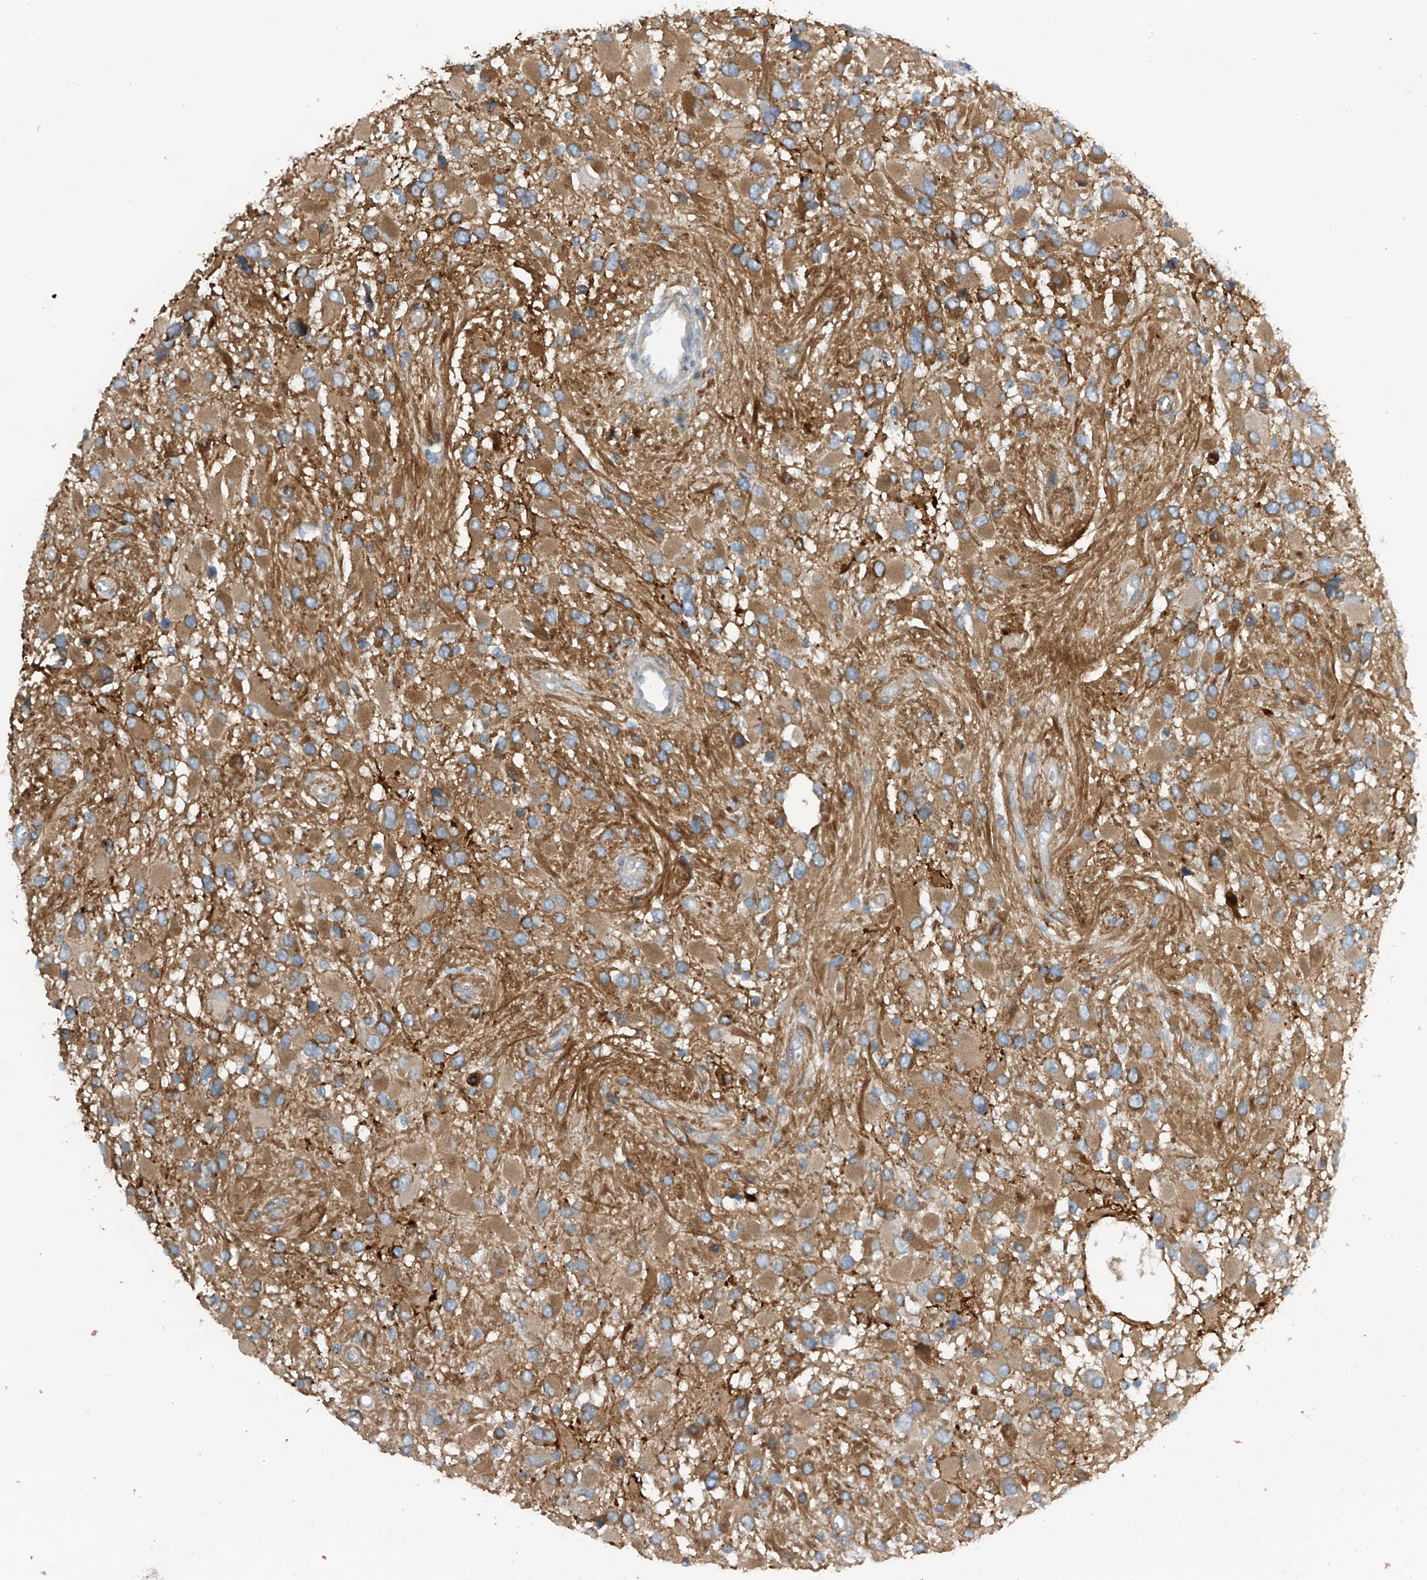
{"staining": {"intensity": "moderate", "quantity": ">75%", "location": "cytoplasmic/membranous"}, "tissue": "glioma", "cell_type": "Tumor cells", "image_type": "cancer", "snomed": [{"axis": "morphology", "description": "Glioma, malignant, High grade"}, {"axis": "topography", "description": "Brain"}], "caption": "A medium amount of moderate cytoplasmic/membranous positivity is appreciated in about >75% of tumor cells in glioma tissue.", "gene": "FSD1L", "patient": {"sex": "male", "age": 53}}